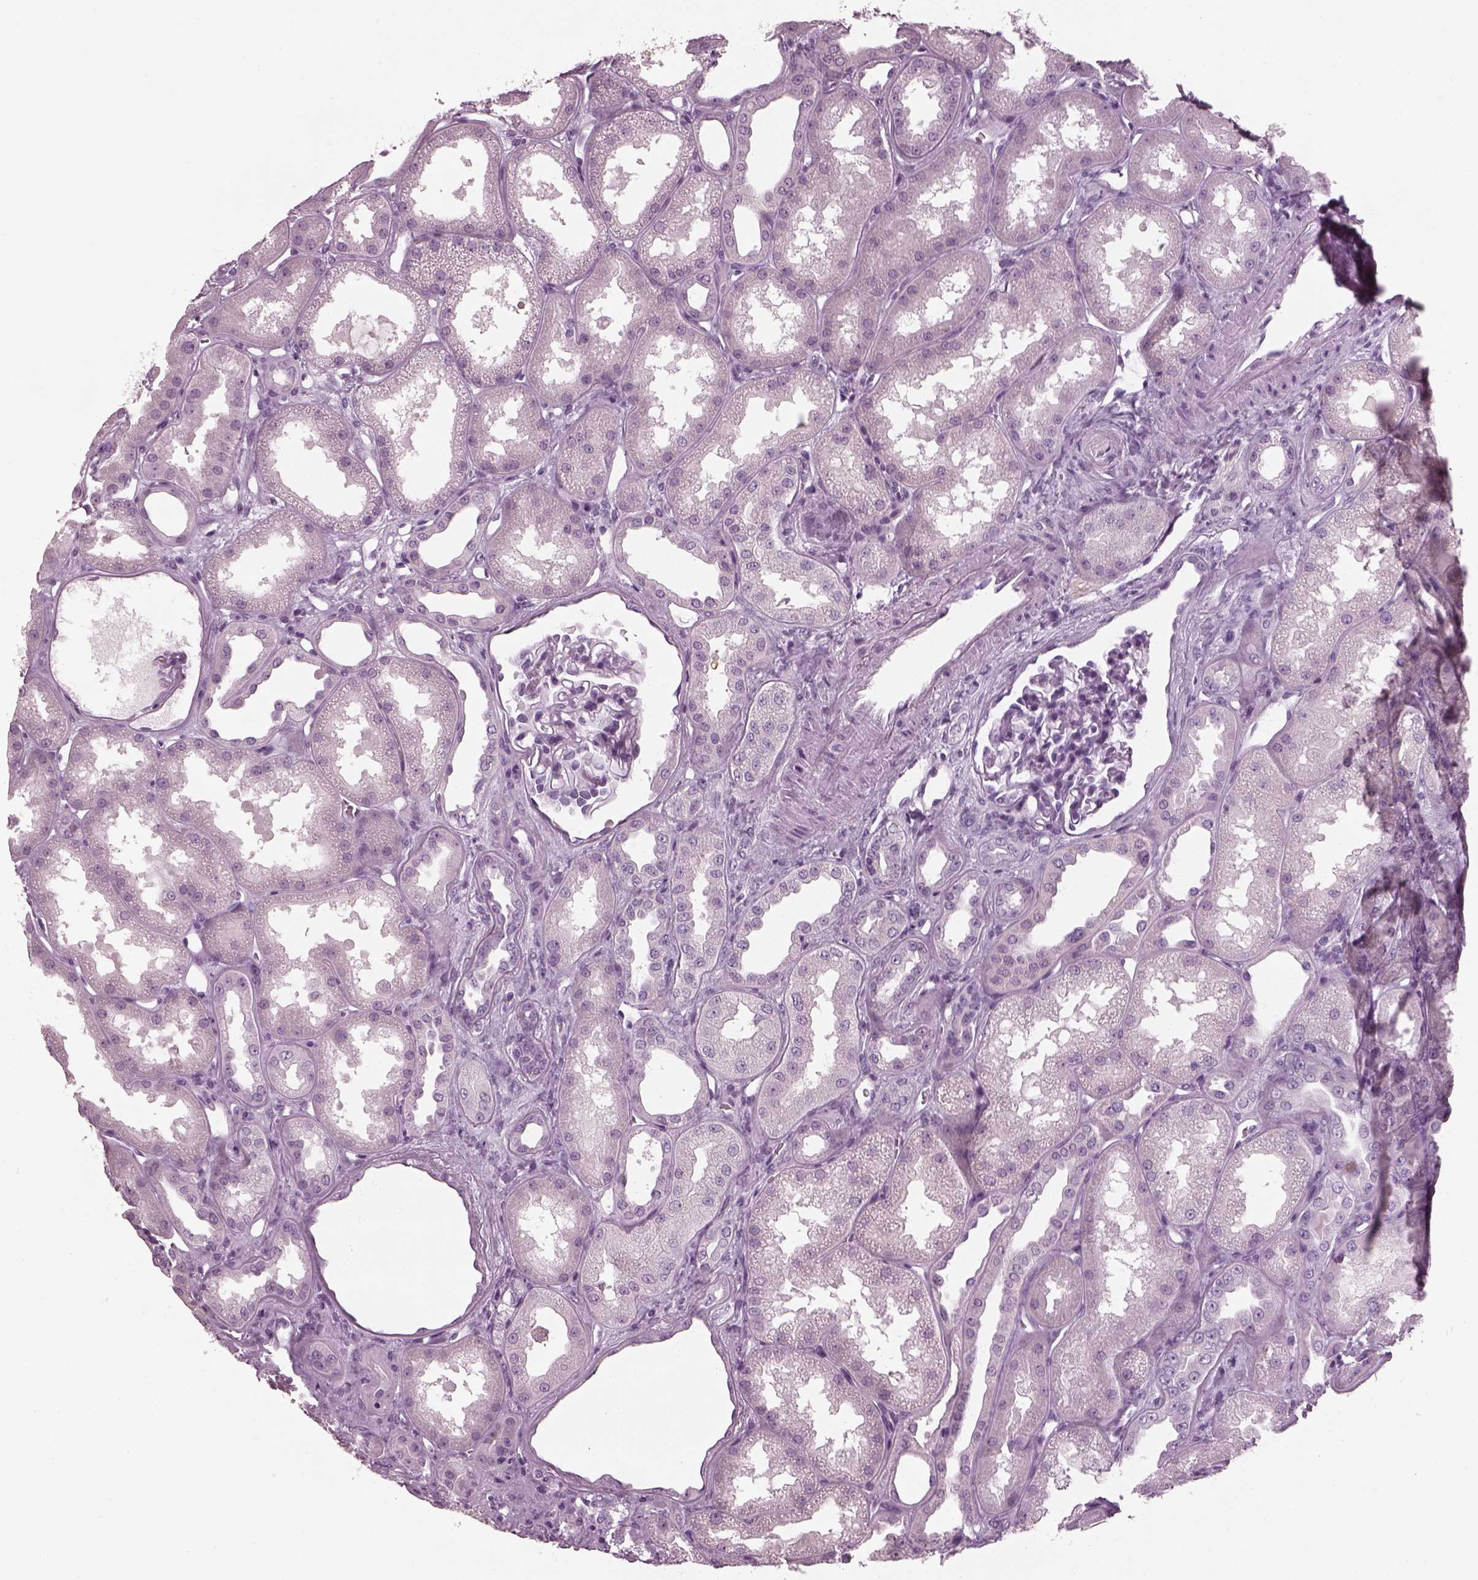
{"staining": {"intensity": "negative", "quantity": "none", "location": "none"}, "tissue": "kidney", "cell_type": "Cells in glomeruli", "image_type": "normal", "snomed": [{"axis": "morphology", "description": "Normal tissue, NOS"}, {"axis": "topography", "description": "Kidney"}], "caption": "Immunohistochemistry (IHC) image of unremarkable kidney: kidney stained with DAB (3,3'-diaminobenzidine) demonstrates no significant protein staining in cells in glomeruli.", "gene": "DPYSL5", "patient": {"sex": "male", "age": 61}}